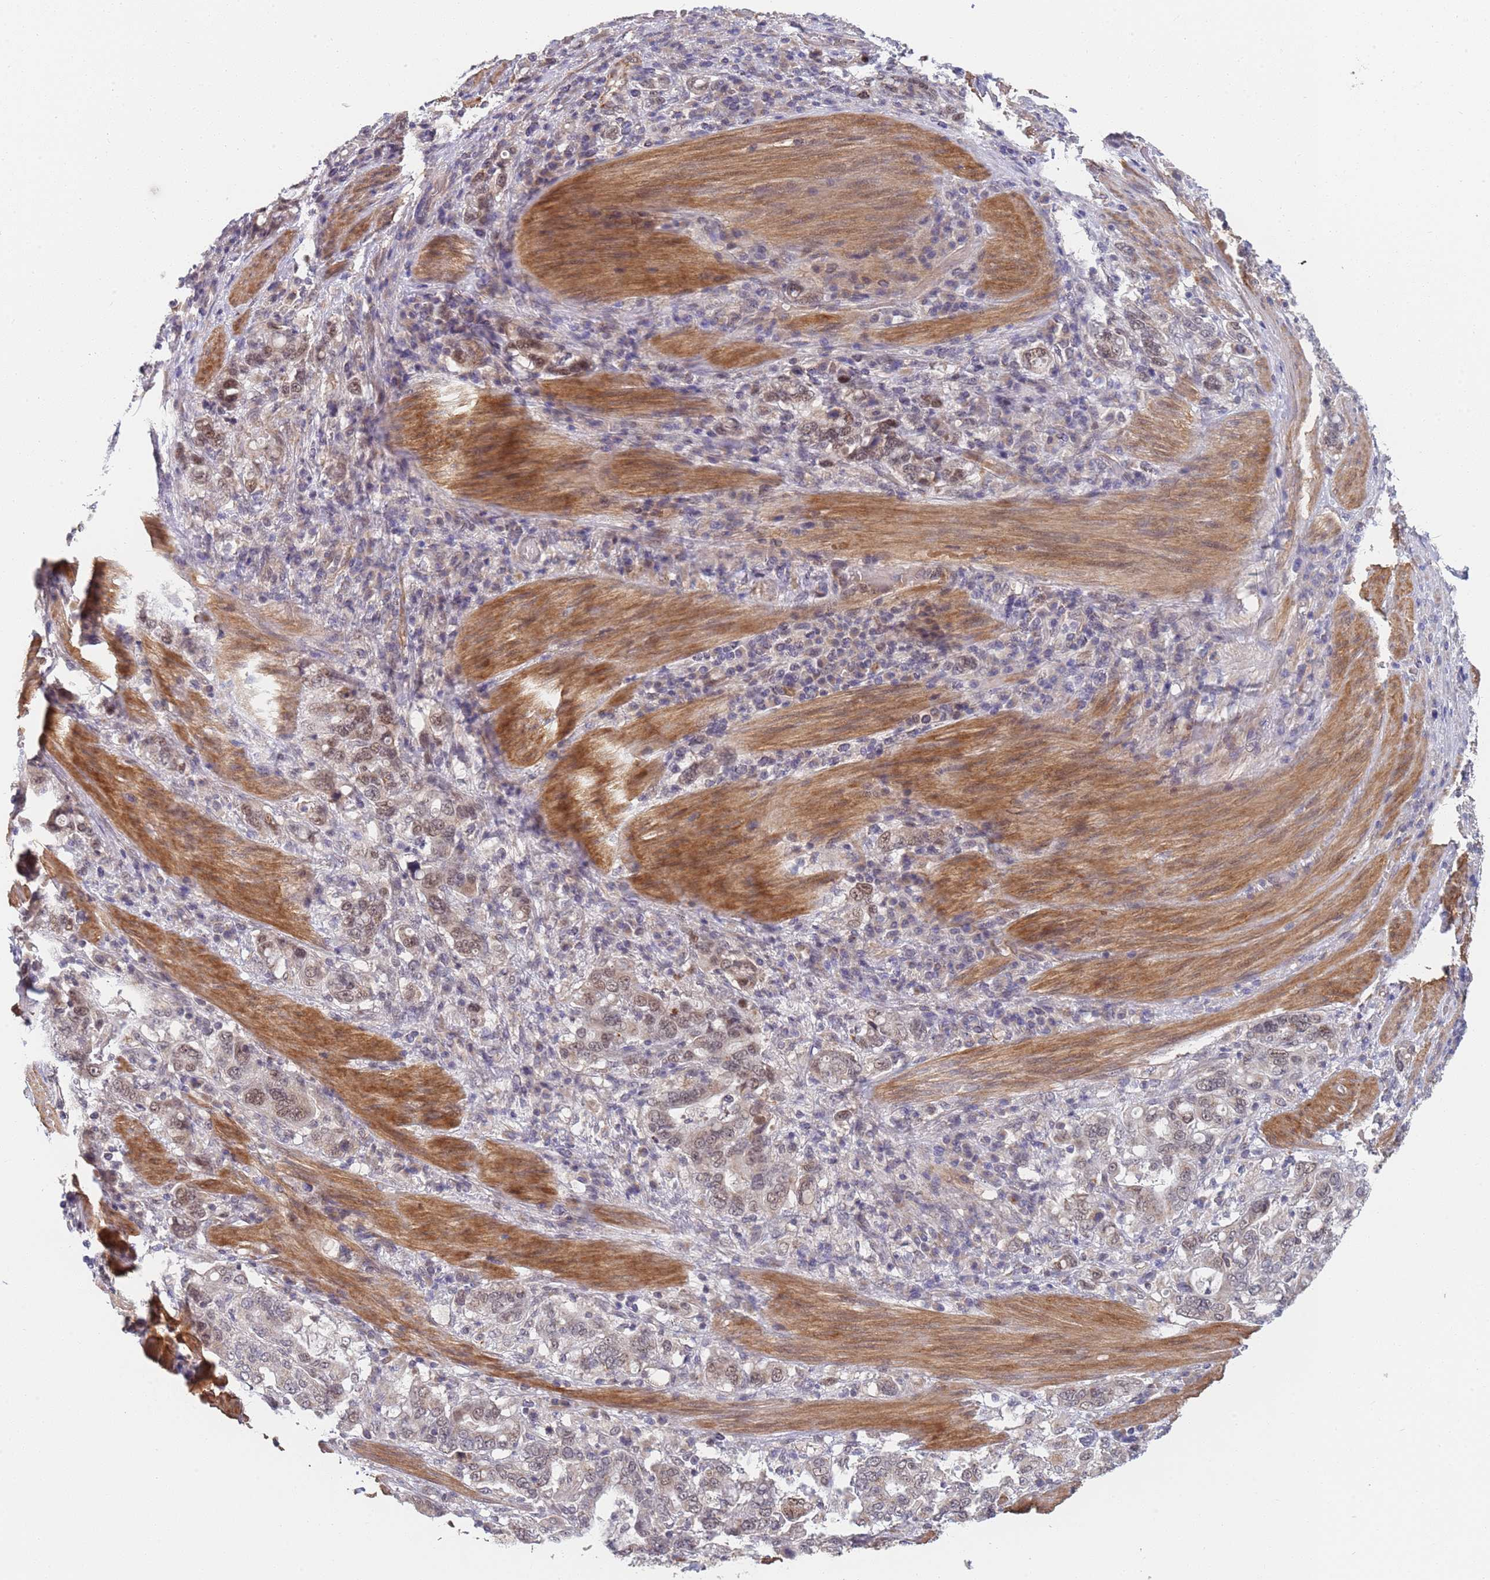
{"staining": {"intensity": "weak", "quantity": "<25%", "location": "nuclear"}, "tissue": "stomach cancer", "cell_type": "Tumor cells", "image_type": "cancer", "snomed": [{"axis": "morphology", "description": "Adenocarcinoma, NOS"}, {"axis": "topography", "description": "Stomach, upper"}, {"axis": "topography", "description": "Stomach"}], "caption": "The immunohistochemistry histopathology image has no significant positivity in tumor cells of stomach cancer (adenocarcinoma) tissue.", "gene": "B4GALT4", "patient": {"sex": "male", "age": 62}}